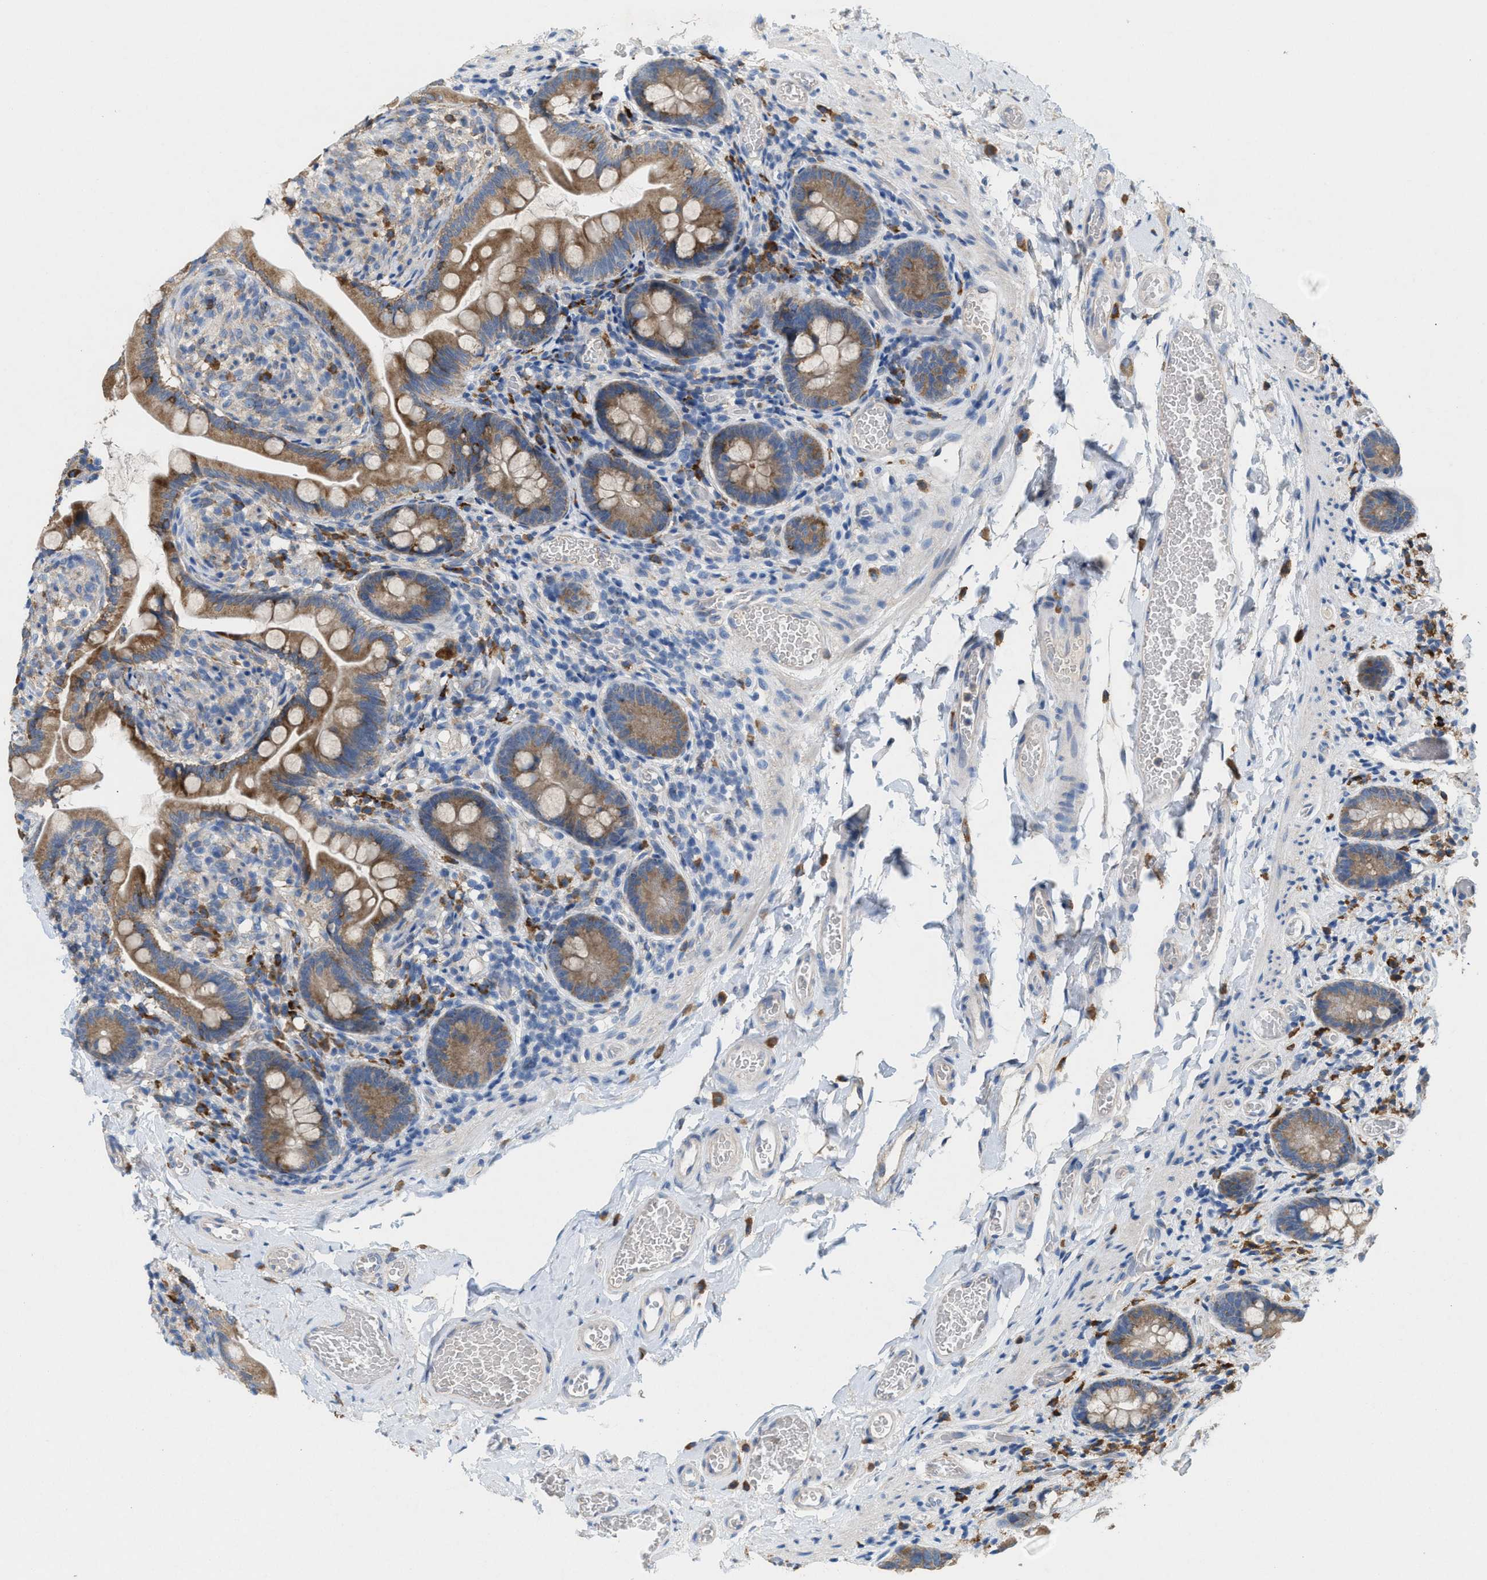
{"staining": {"intensity": "moderate", "quantity": ">75%", "location": "cytoplasmic/membranous"}, "tissue": "small intestine", "cell_type": "Glandular cells", "image_type": "normal", "snomed": [{"axis": "morphology", "description": "Normal tissue, NOS"}, {"axis": "topography", "description": "Small intestine"}], "caption": "Protein expression analysis of unremarkable human small intestine reveals moderate cytoplasmic/membranous expression in about >75% of glandular cells. Nuclei are stained in blue.", "gene": "DYNC2I1", "patient": {"sex": "female", "age": 56}}